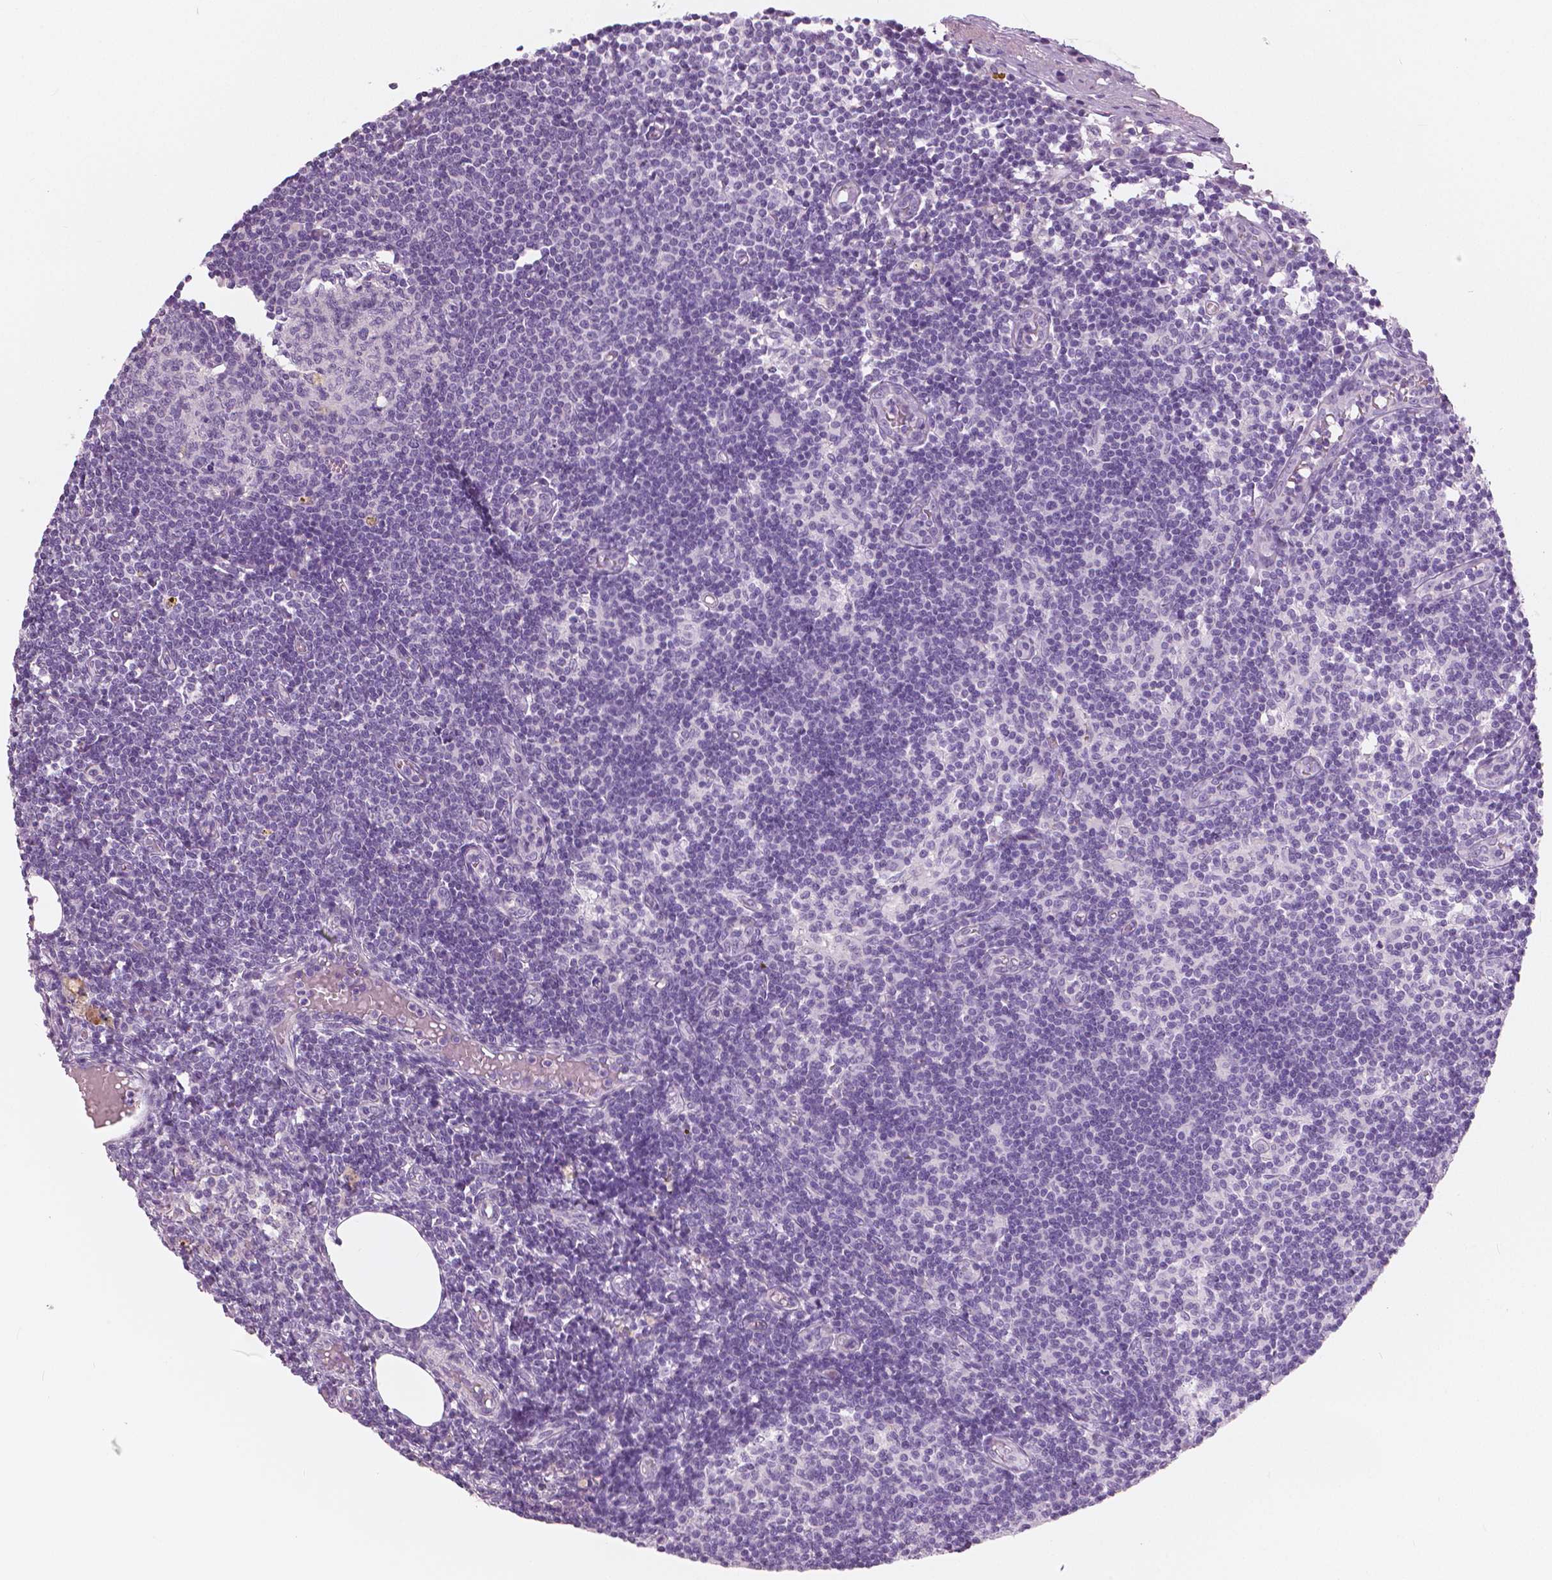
{"staining": {"intensity": "negative", "quantity": "none", "location": "none"}, "tissue": "lymph node", "cell_type": "Germinal center cells", "image_type": "normal", "snomed": [{"axis": "morphology", "description": "Normal tissue, NOS"}, {"axis": "topography", "description": "Lymph node"}], "caption": "The IHC image has no significant expression in germinal center cells of lymph node.", "gene": "A4GNT", "patient": {"sex": "female", "age": 69}}